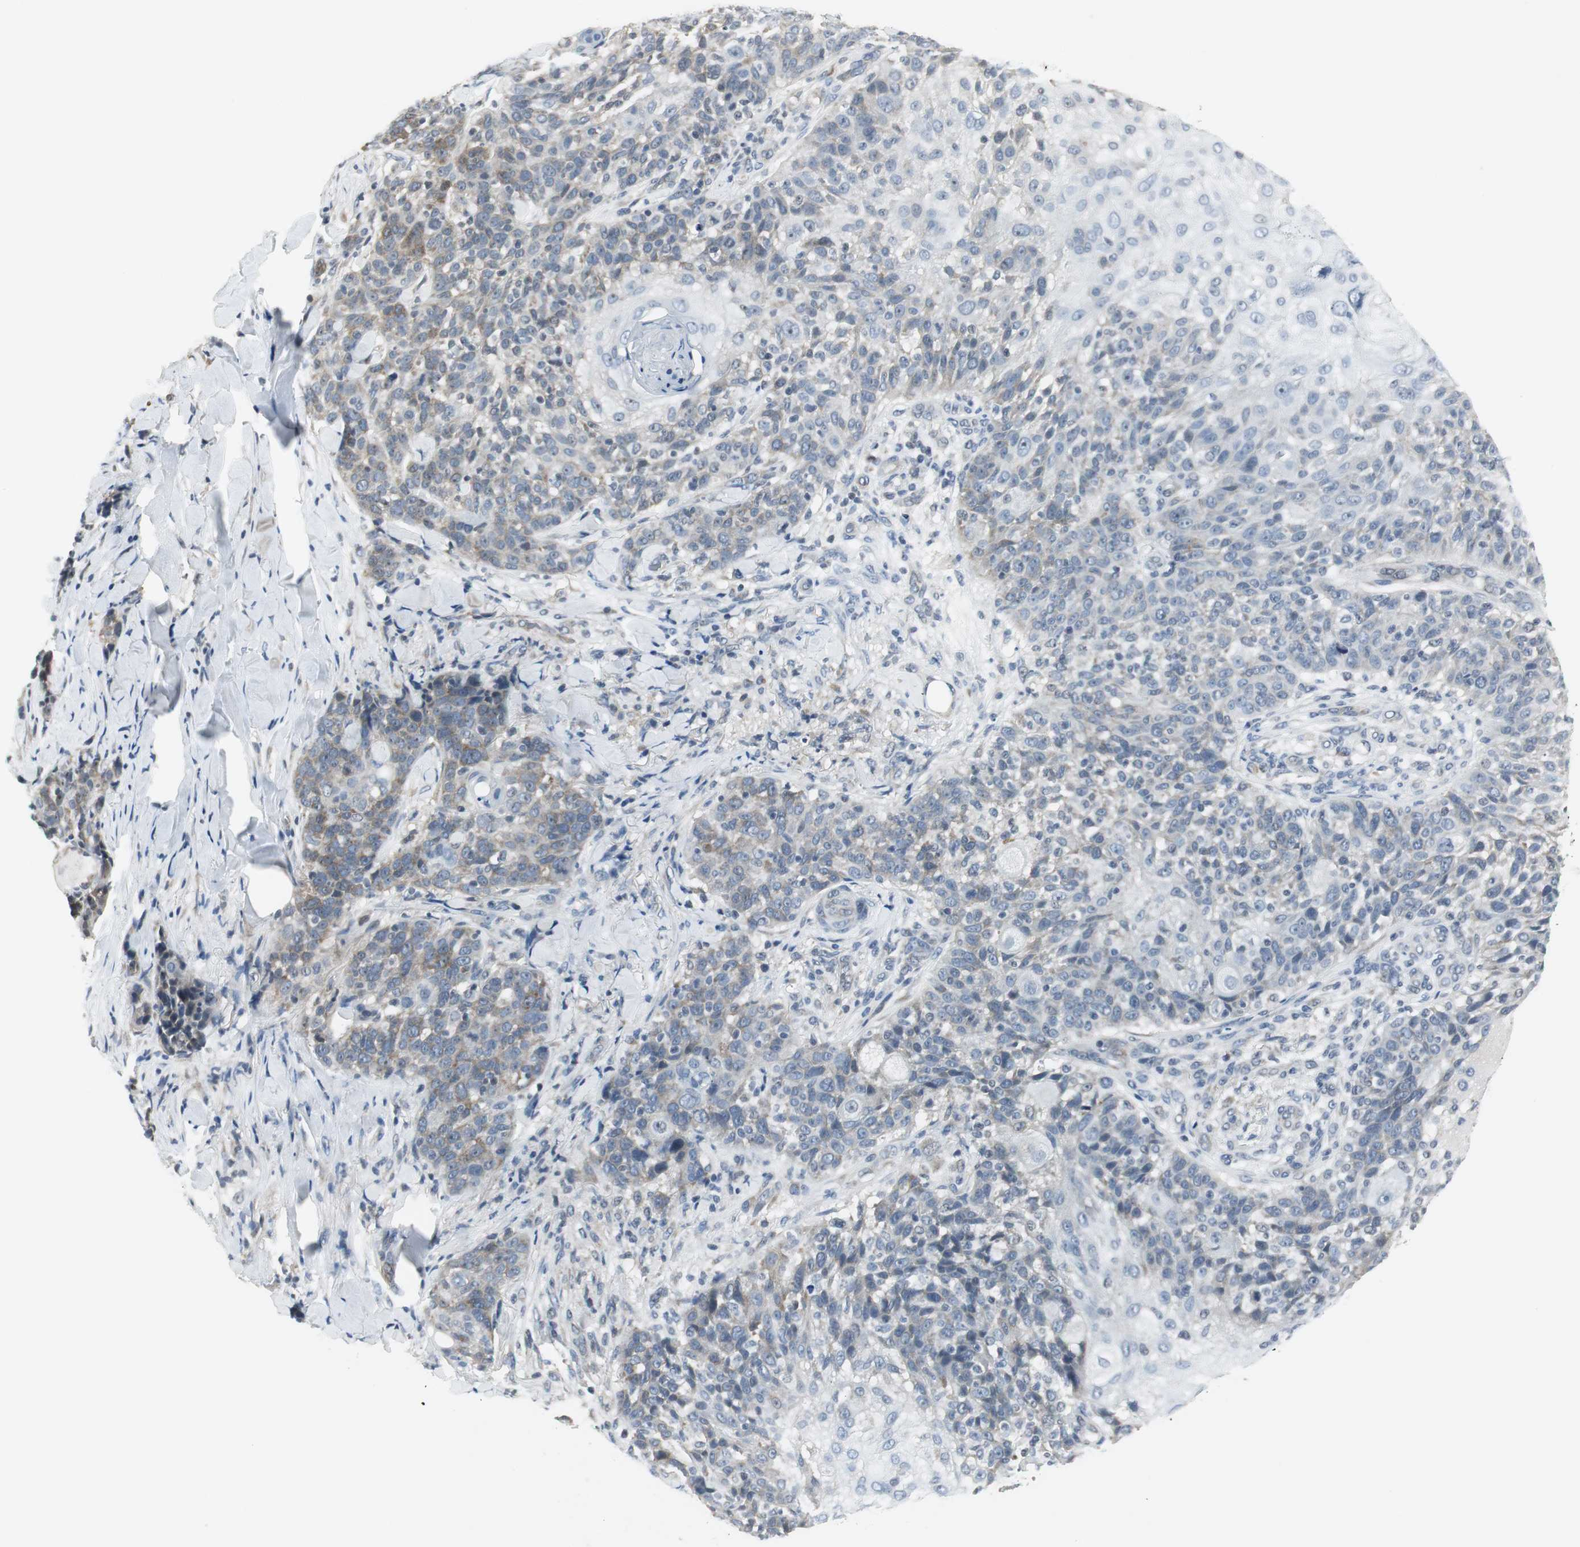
{"staining": {"intensity": "moderate", "quantity": "25%-75%", "location": "cytoplasmic/membranous"}, "tissue": "skin cancer", "cell_type": "Tumor cells", "image_type": "cancer", "snomed": [{"axis": "morphology", "description": "Normal tissue, NOS"}, {"axis": "morphology", "description": "Squamous cell carcinoma, NOS"}, {"axis": "topography", "description": "Skin"}], "caption": "Tumor cells reveal moderate cytoplasmic/membranous expression in about 25%-75% of cells in skin squamous cell carcinoma.", "gene": "CCT5", "patient": {"sex": "female", "age": 83}}